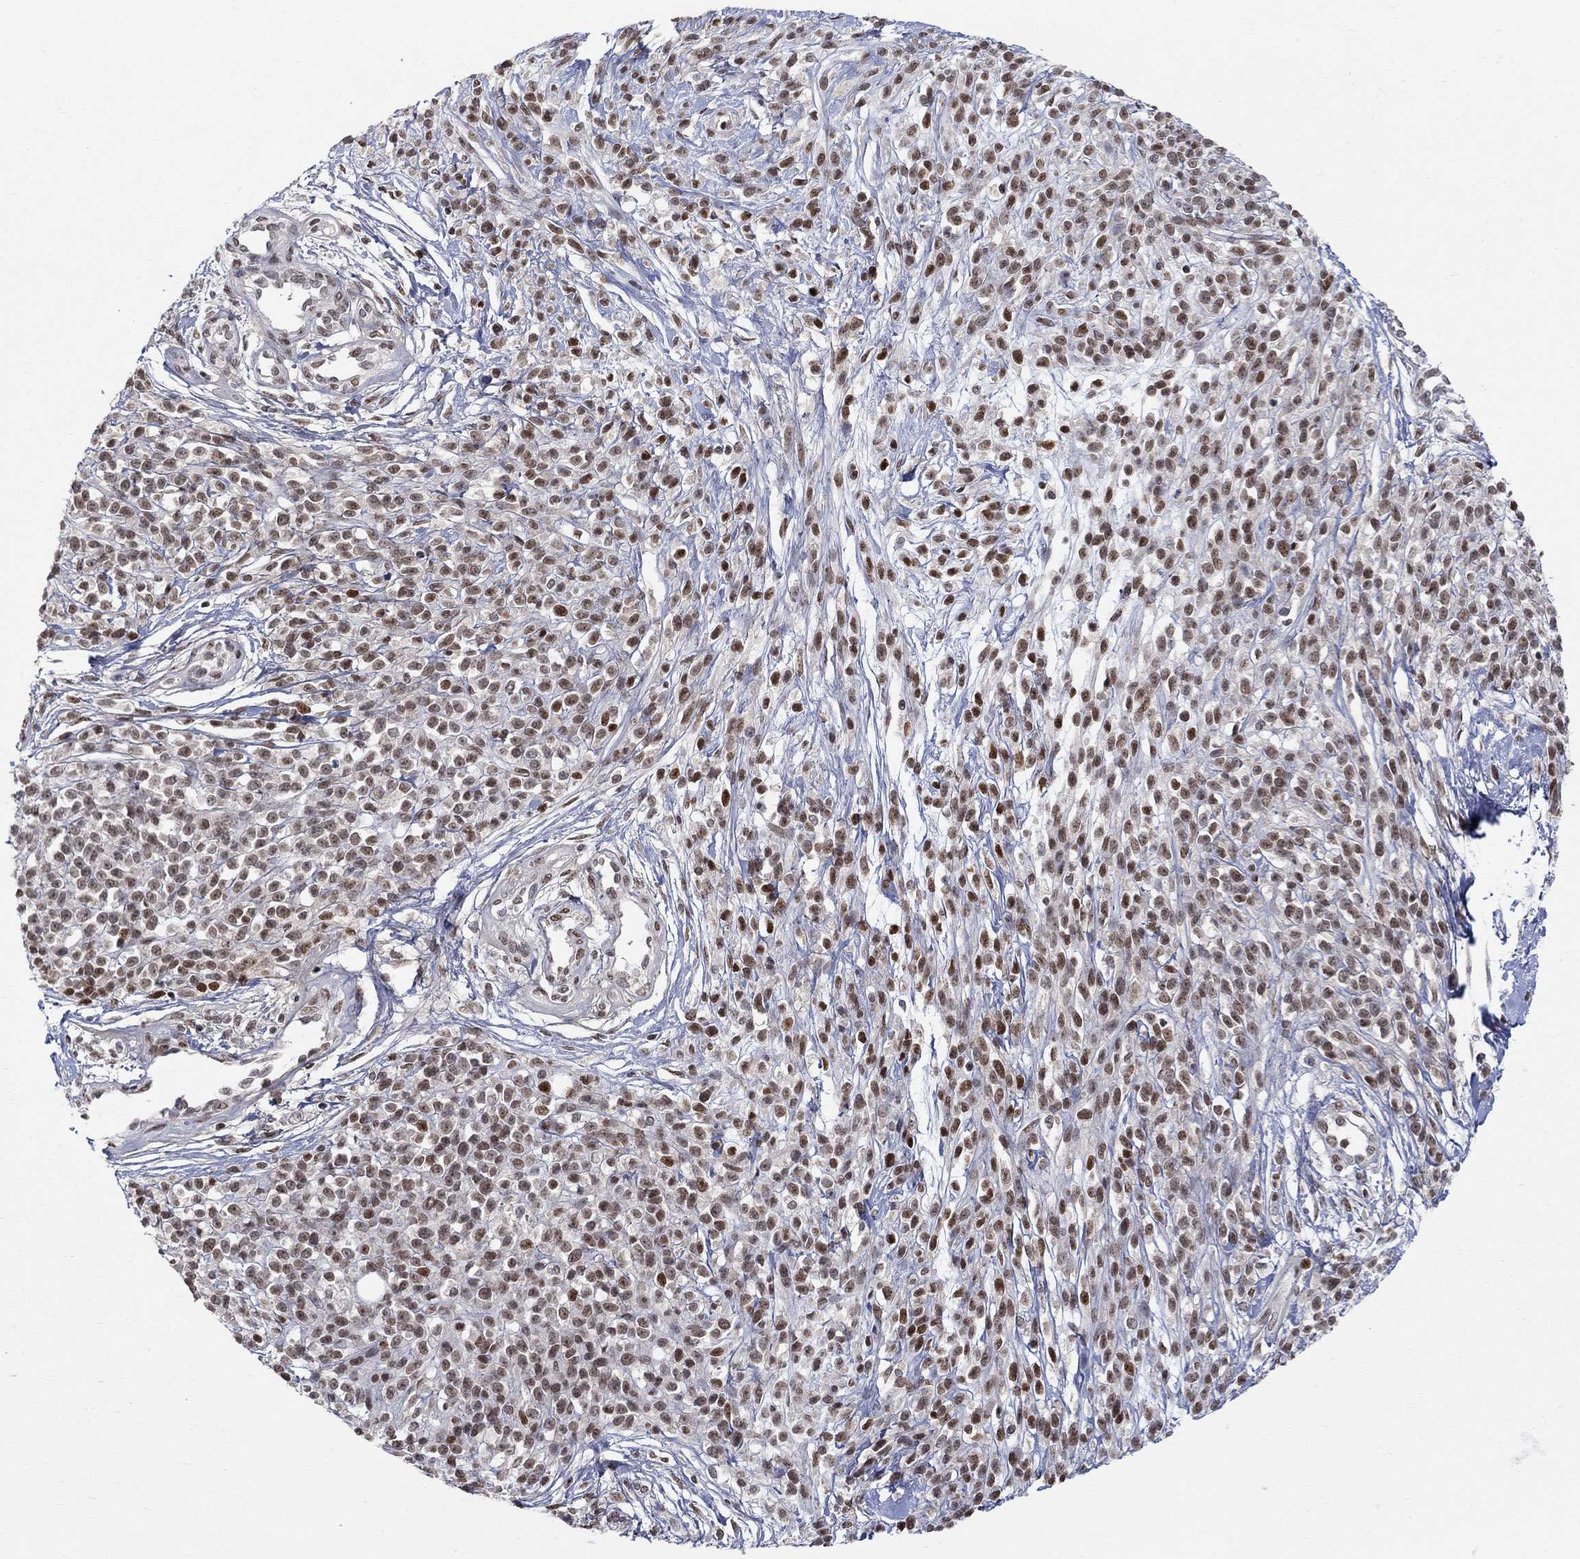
{"staining": {"intensity": "strong", "quantity": "25%-75%", "location": "nuclear"}, "tissue": "melanoma", "cell_type": "Tumor cells", "image_type": "cancer", "snomed": [{"axis": "morphology", "description": "Malignant melanoma, NOS"}, {"axis": "topography", "description": "Skin"}, {"axis": "topography", "description": "Skin of trunk"}], "caption": "Malignant melanoma stained for a protein (brown) reveals strong nuclear positive expression in about 25%-75% of tumor cells.", "gene": "KLF12", "patient": {"sex": "male", "age": 74}}